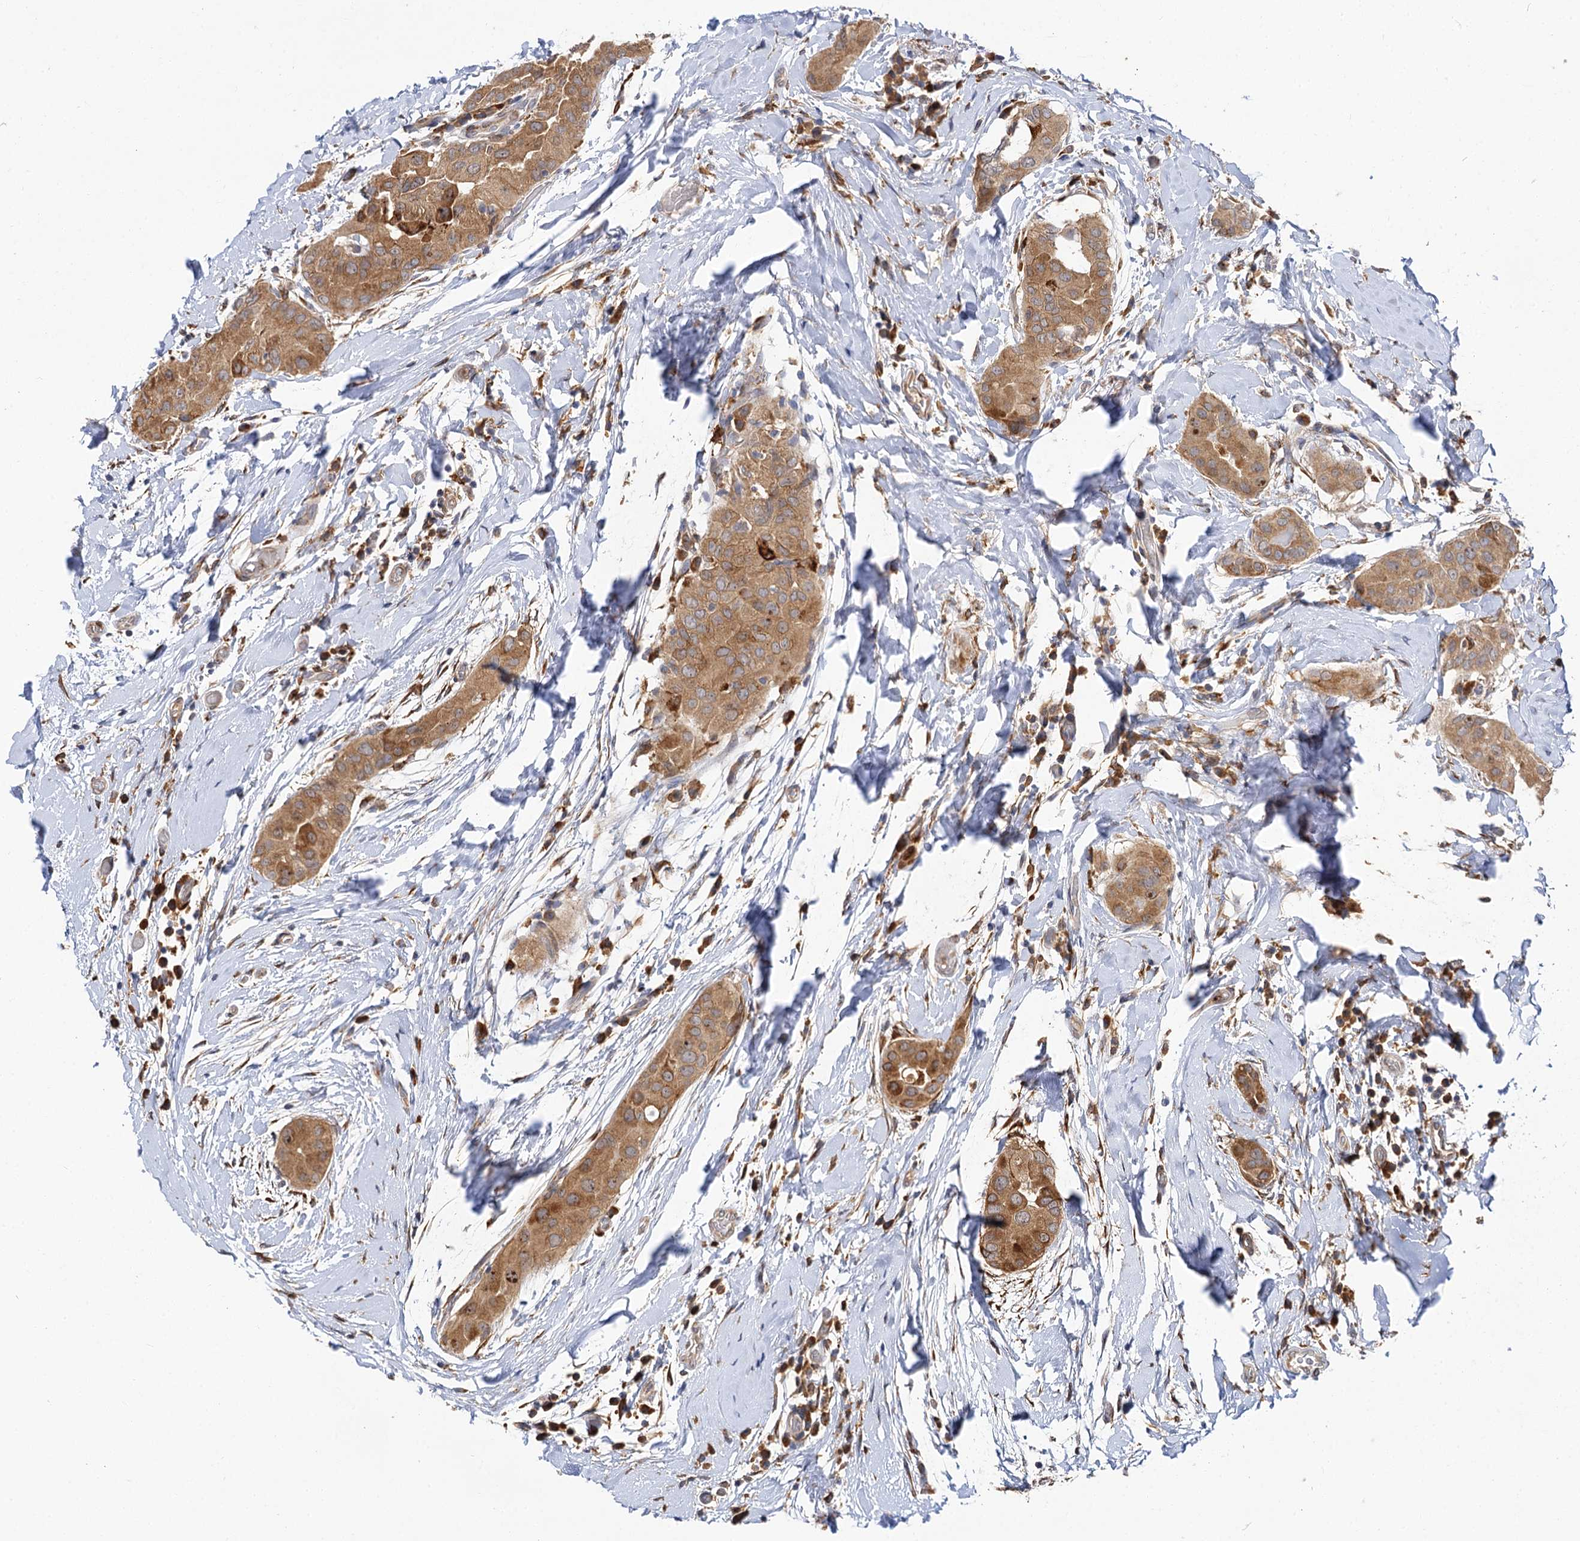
{"staining": {"intensity": "moderate", "quantity": ">75%", "location": "cytoplasmic/membranous"}, "tissue": "thyroid cancer", "cell_type": "Tumor cells", "image_type": "cancer", "snomed": [{"axis": "morphology", "description": "Papillary adenocarcinoma, NOS"}, {"axis": "topography", "description": "Thyroid gland"}], "caption": "Thyroid cancer (papillary adenocarcinoma) was stained to show a protein in brown. There is medium levels of moderate cytoplasmic/membranous positivity in about >75% of tumor cells.", "gene": "PPIP5K2", "patient": {"sex": "male", "age": 33}}